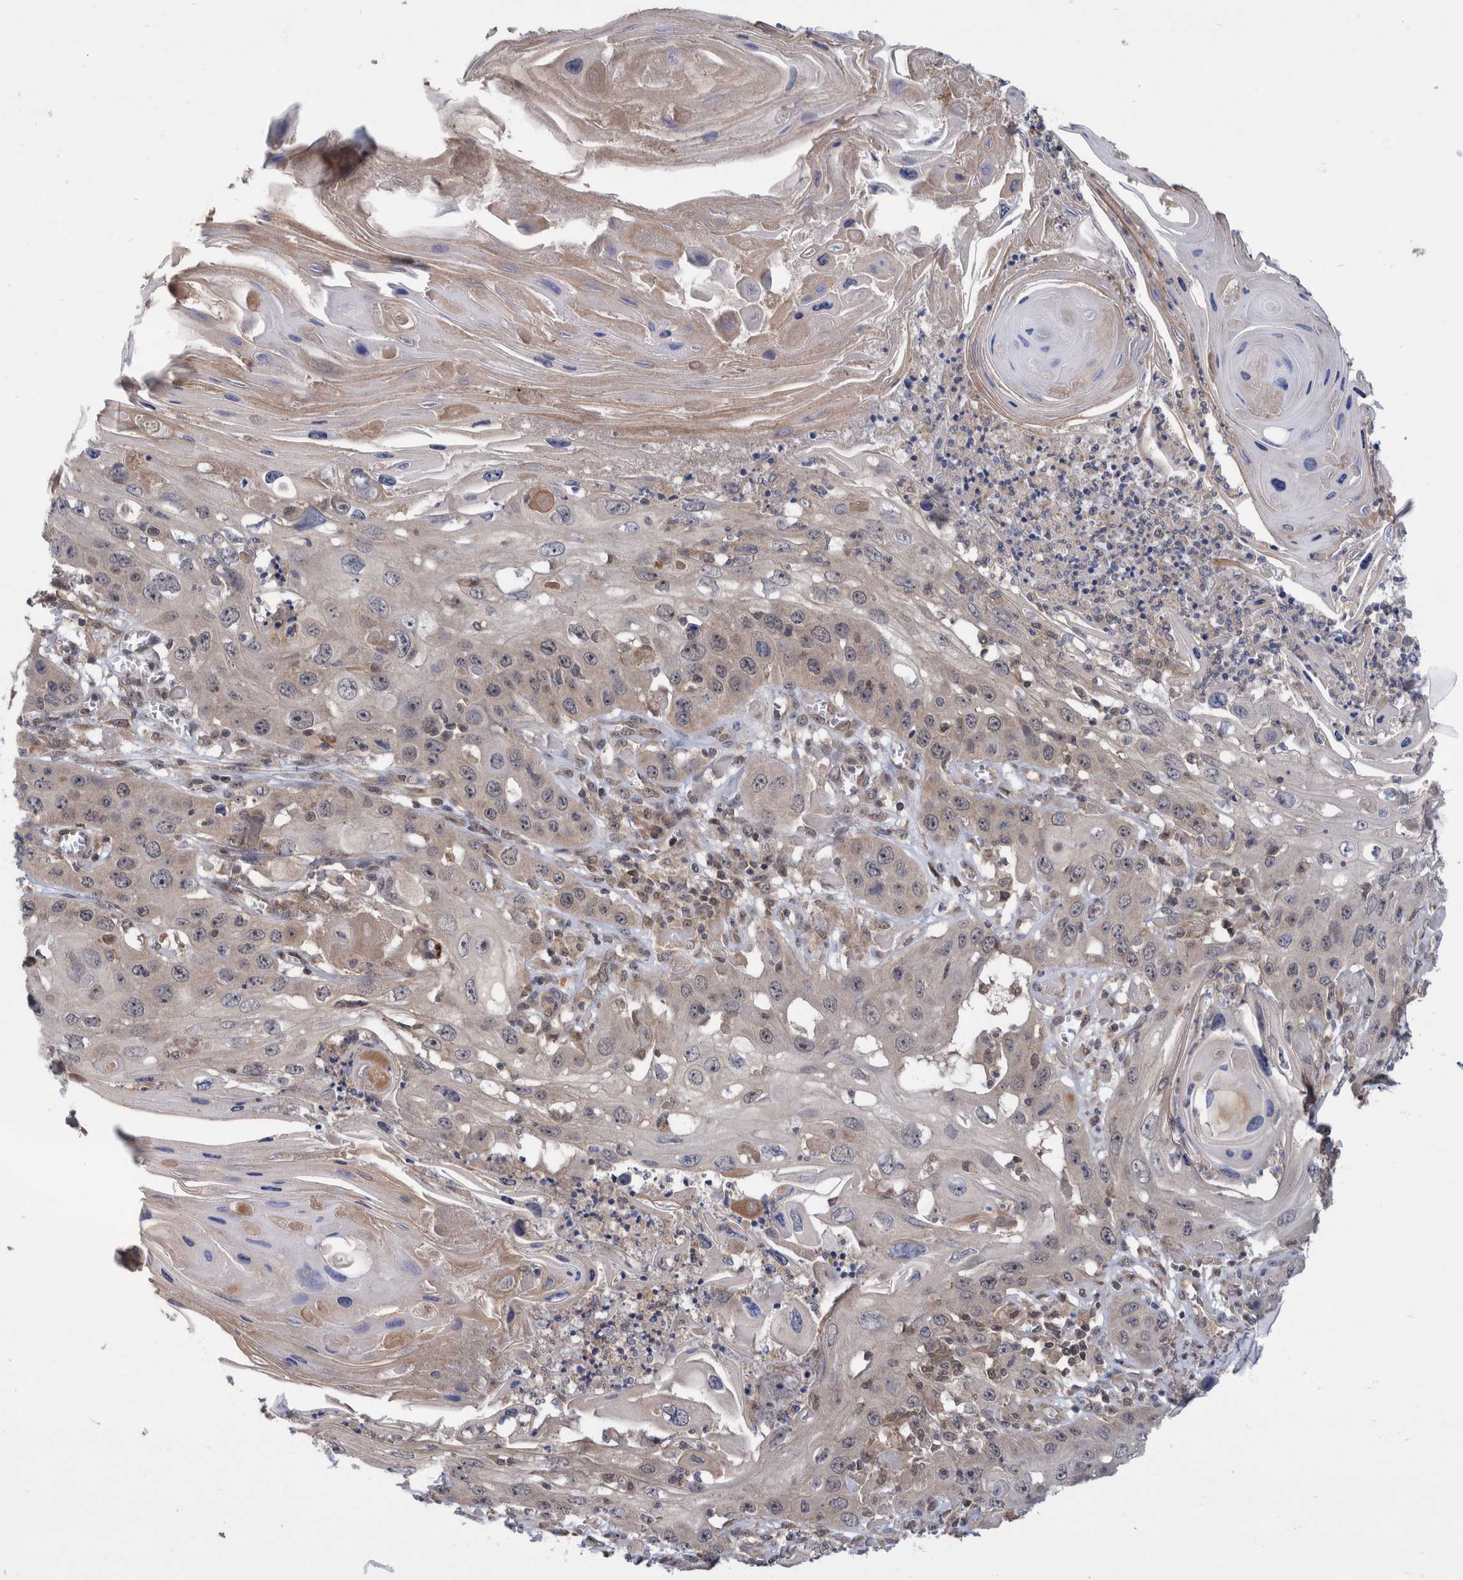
{"staining": {"intensity": "weak", "quantity": "25%-75%", "location": "cytoplasmic/membranous"}, "tissue": "skin cancer", "cell_type": "Tumor cells", "image_type": "cancer", "snomed": [{"axis": "morphology", "description": "Squamous cell carcinoma, NOS"}, {"axis": "topography", "description": "Skin"}], "caption": "Brown immunohistochemical staining in human skin squamous cell carcinoma shows weak cytoplasmic/membranous positivity in about 25%-75% of tumor cells.", "gene": "PLPBP", "patient": {"sex": "male", "age": 55}}